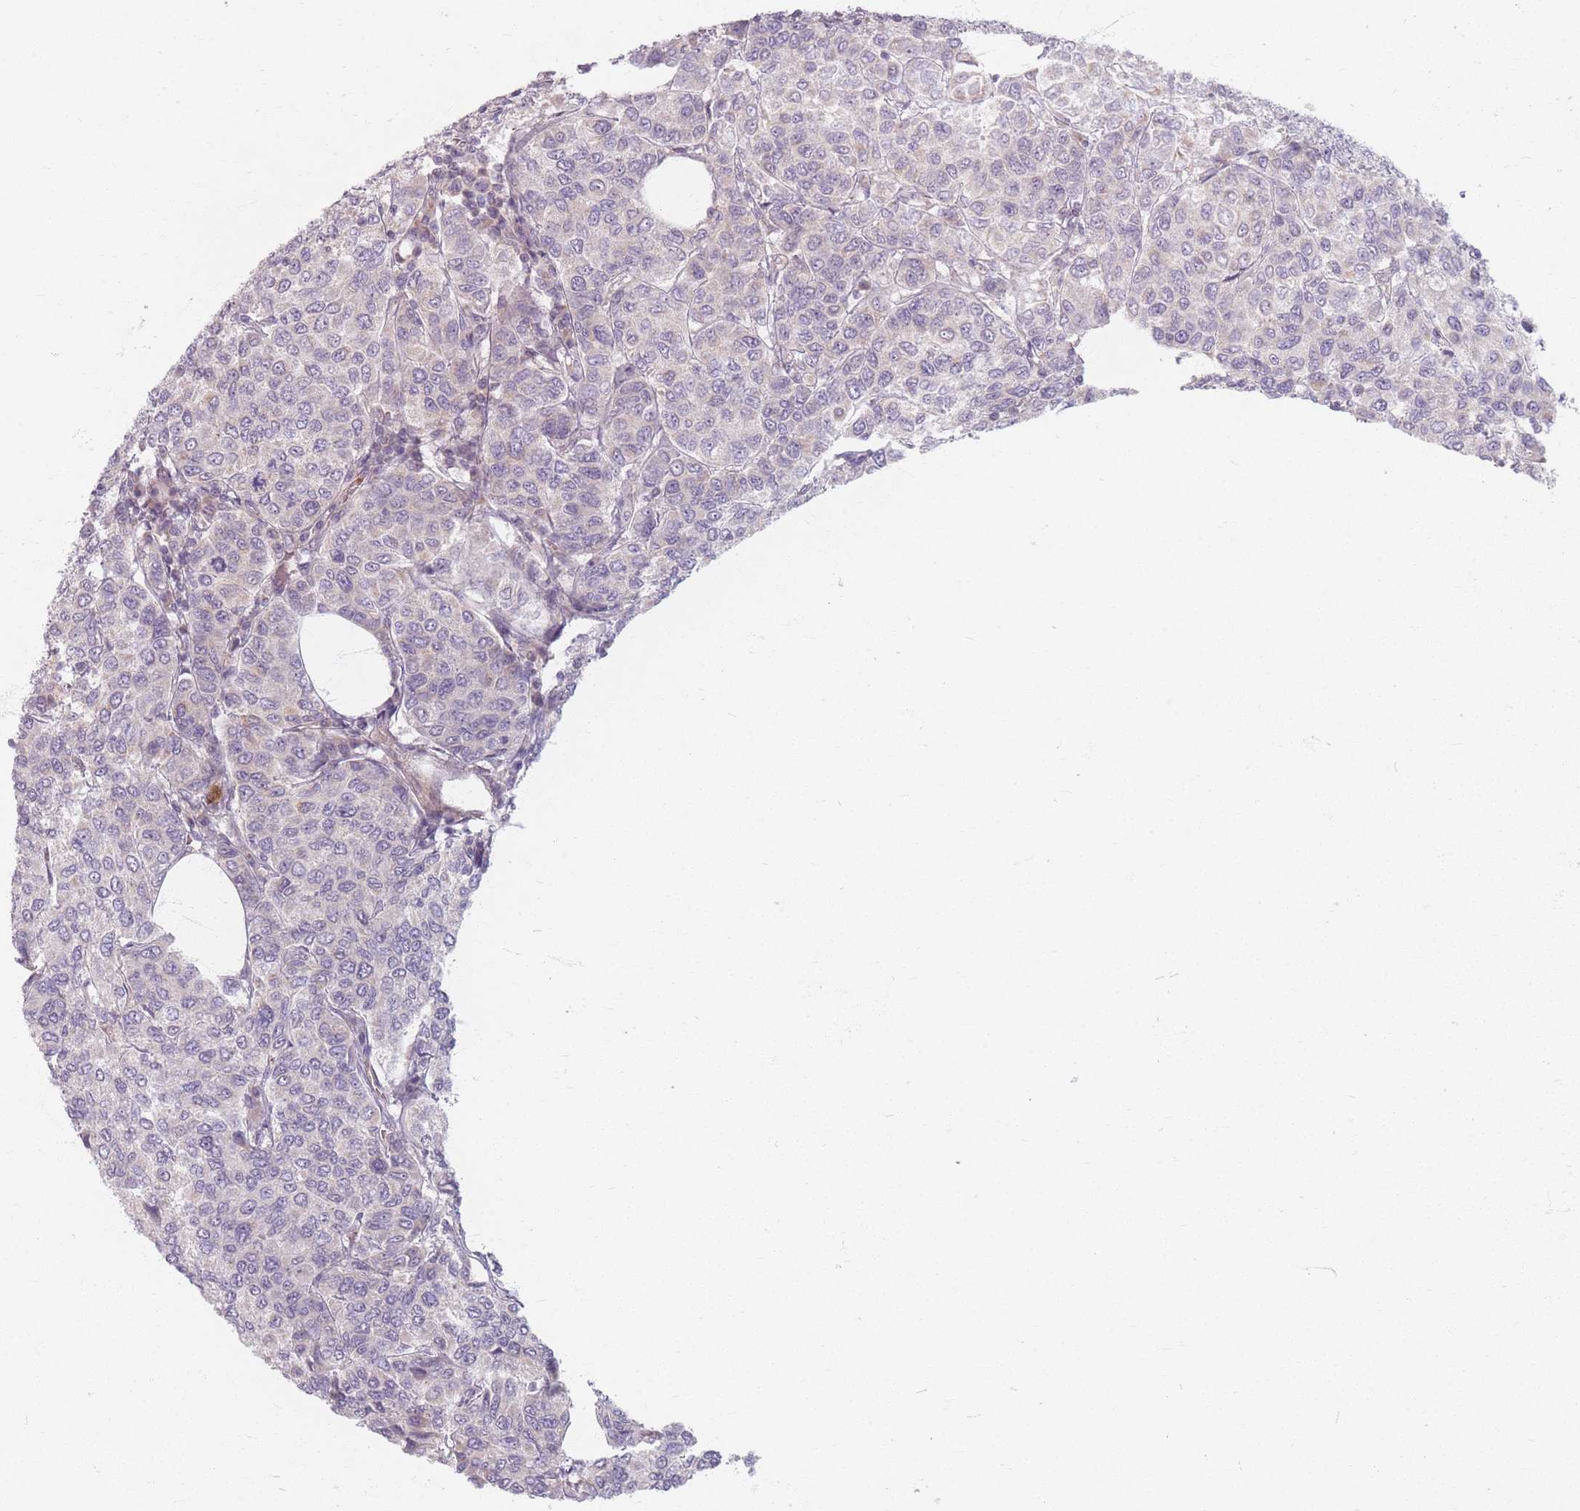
{"staining": {"intensity": "negative", "quantity": "none", "location": "none"}, "tissue": "breast cancer", "cell_type": "Tumor cells", "image_type": "cancer", "snomed": [{"axis": "morphology", "description": "Duct carcinoma"}, {"axis": "topography", "description": "Breast"}], "caption": "Breast intraductal carcinoma stained for a protein using immunohistochemistry (IHC) exhibits no expression tumor cells.", "gene": "CHCHD7", "patient": {"sex": "female", "age": 55}}